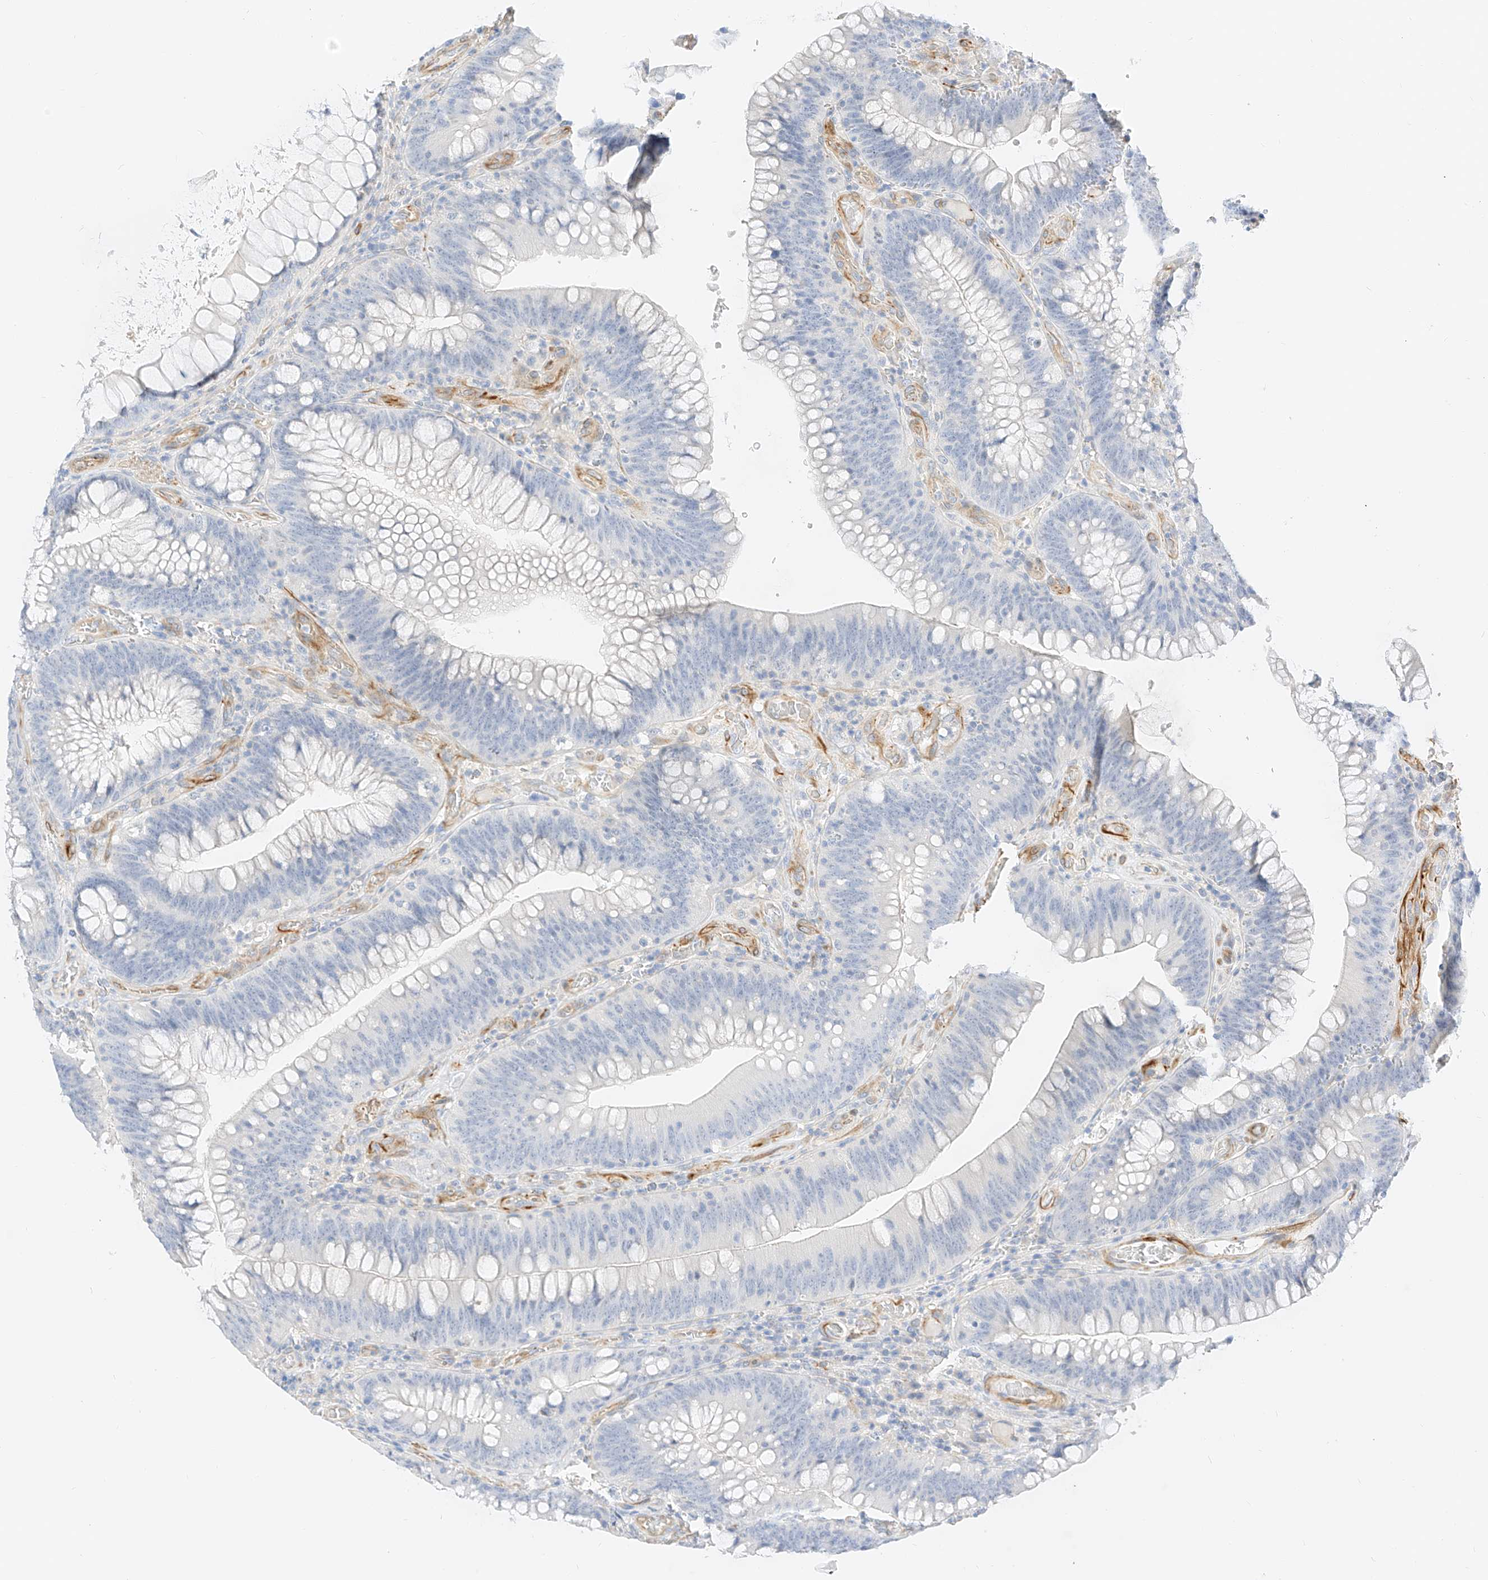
{"staining": {"intensity": "negative", "quantity": "none", "location": "none"}, "tissue": "colorectal cancer", "cell_type": "Tumor cells", "image_type": "cancer", "snomed": [{"axis": "morphology", "description": "Normal tissue, NOS"}, {"axis": "topography", "description": "Colon"}], "caption": "IHC of colorectal cancer reveals no expression in tumor cells.", "gene": "CDCP2", "patient": {"sex": "female", "age": 82}}